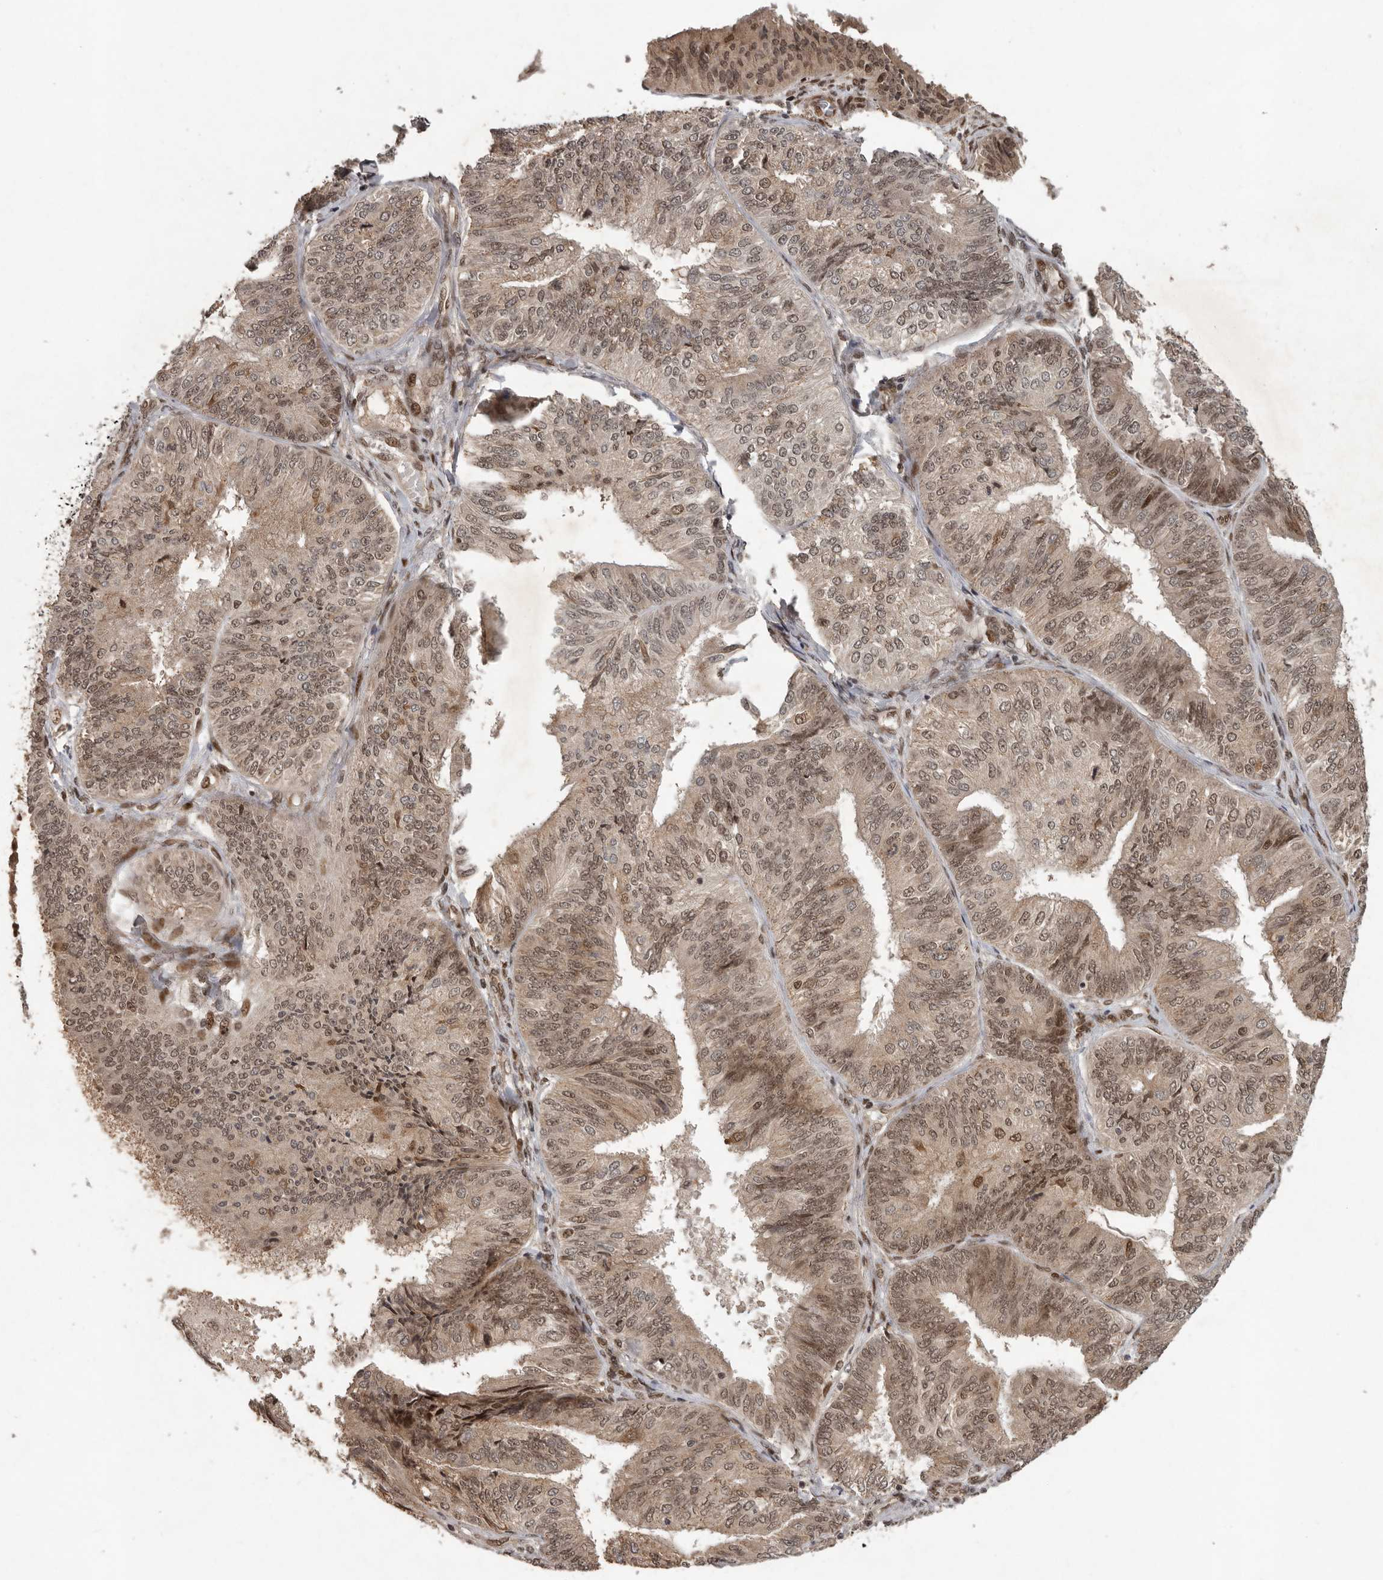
{"staining": {"intensity": "moderate", "quantity": ">75%", "location": "cytoplasmic/membranous,nuclear"}, "tissue": "endometrial cancer", "cell_type": "Tumor cells", "image_type": "cancer", "snomed": [{"axis": "morphology", "description": "Adenocarcinoma, NOS"}, {"axis": "topography", "description": "Endometrium"}], "caption": "Protein expression by immunohistochemistry (IHC) demonstrates moderate cytoplasmic/membranous and nuclear positivity in approximately >75% of tumor cells in endometrial adenocarcinoma.", "gene": "CDC27", "patient": {"sex": "female", "age": 58}}